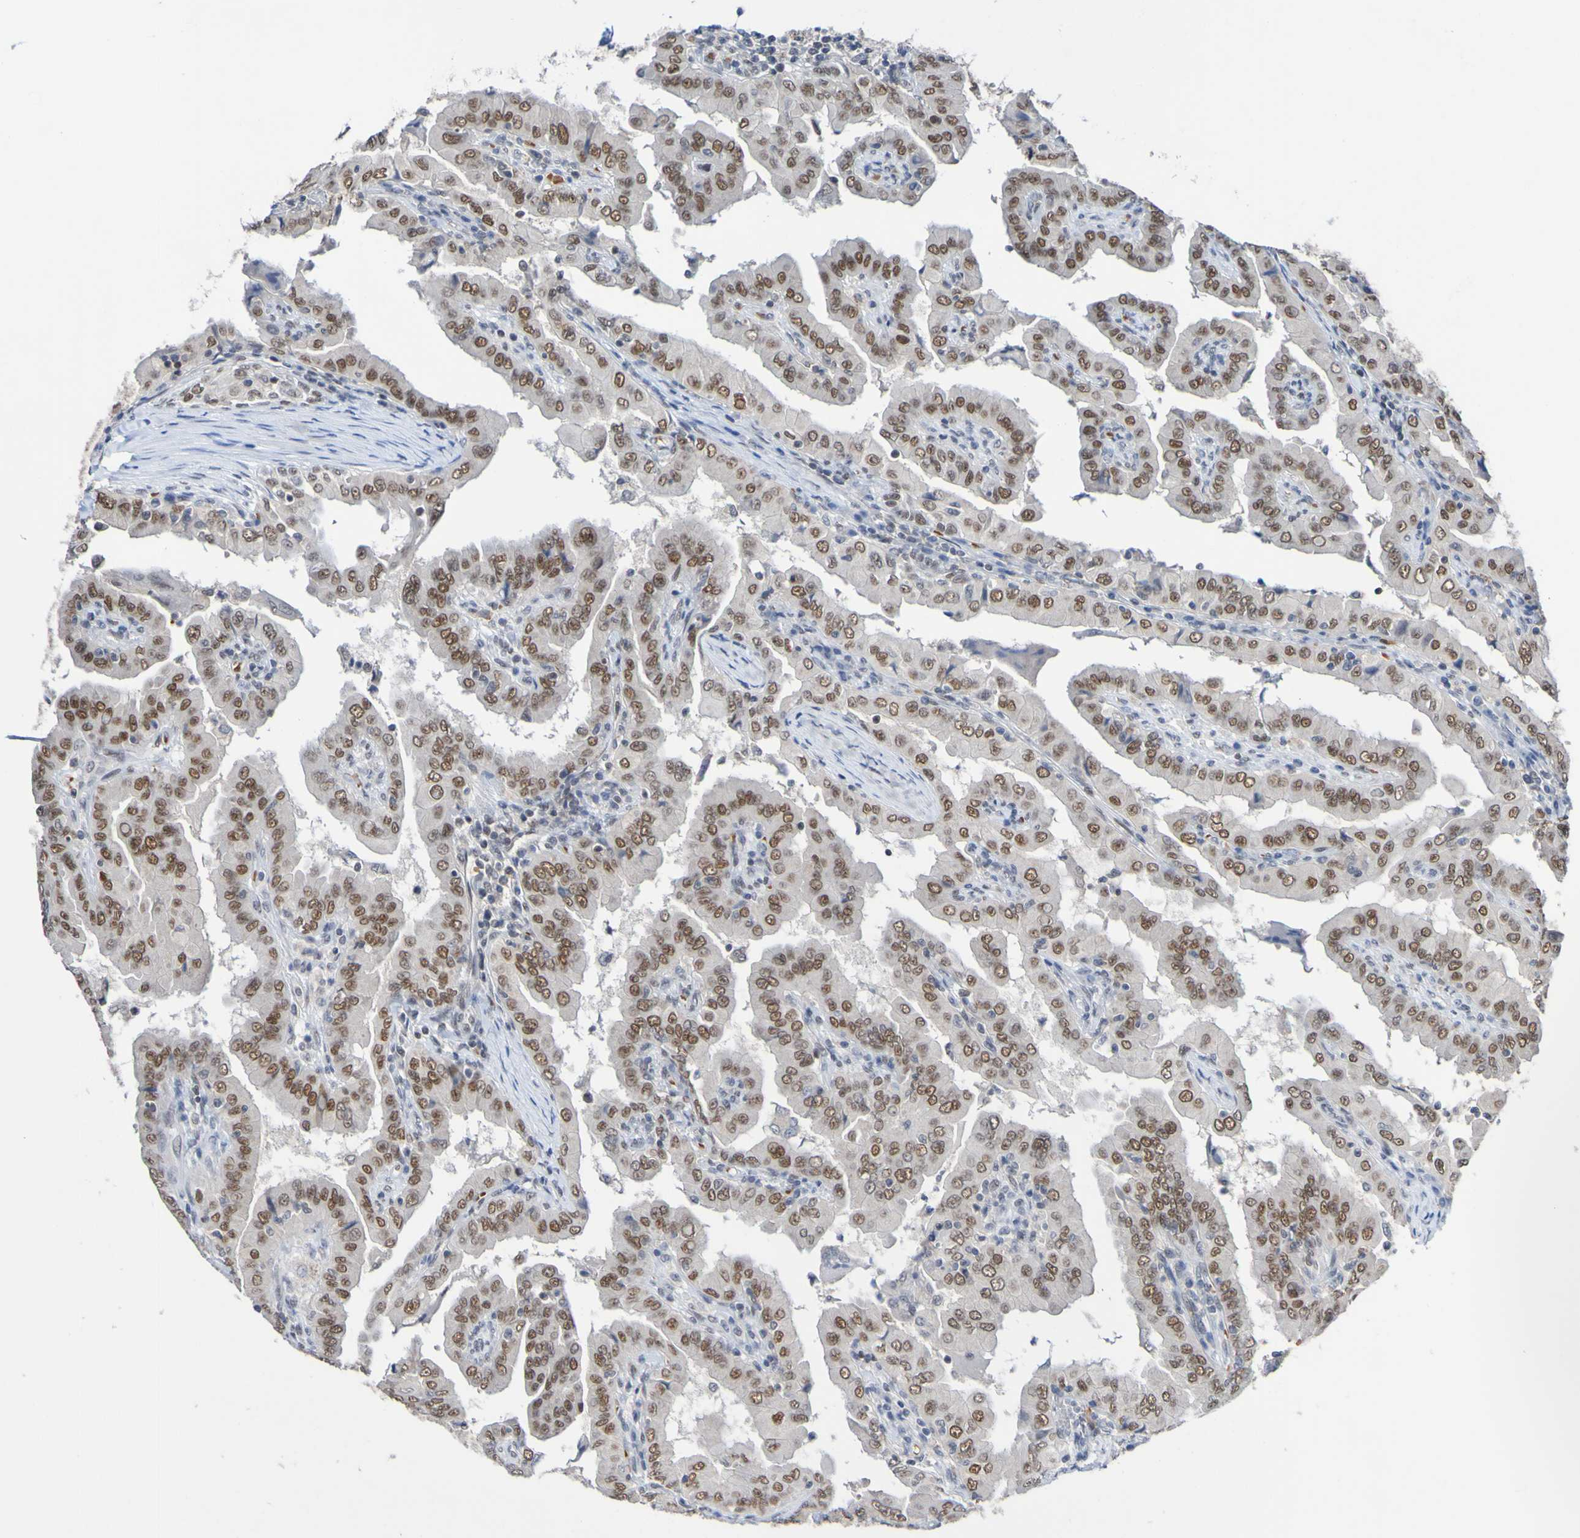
{"staining": {"intensity": "moderate", "quantity": ">75%", "location": "nuclear"}, "tissue": "thyroid cancer", "cell_type": "Tumor cells", "image_type": "cancer", "snomed": [{"axis": "morphology", "description": "Papillary adenocarcinoma, NOS"}, {"axis": "topography", "description": "Thyroid gland"}], "caption": "Protein expression analysis of thyroid cancer demonstrates moderate nuclear staining in approximately >75% of tumor cells. Using DAB (3,3'-diaminobenzidine) (brown) and hematoxylin (blue) stains, captured at high magnification using brightfield microscopy.", "gene": "PCGF1", "patient": {"sex": "male", "age": 33}}